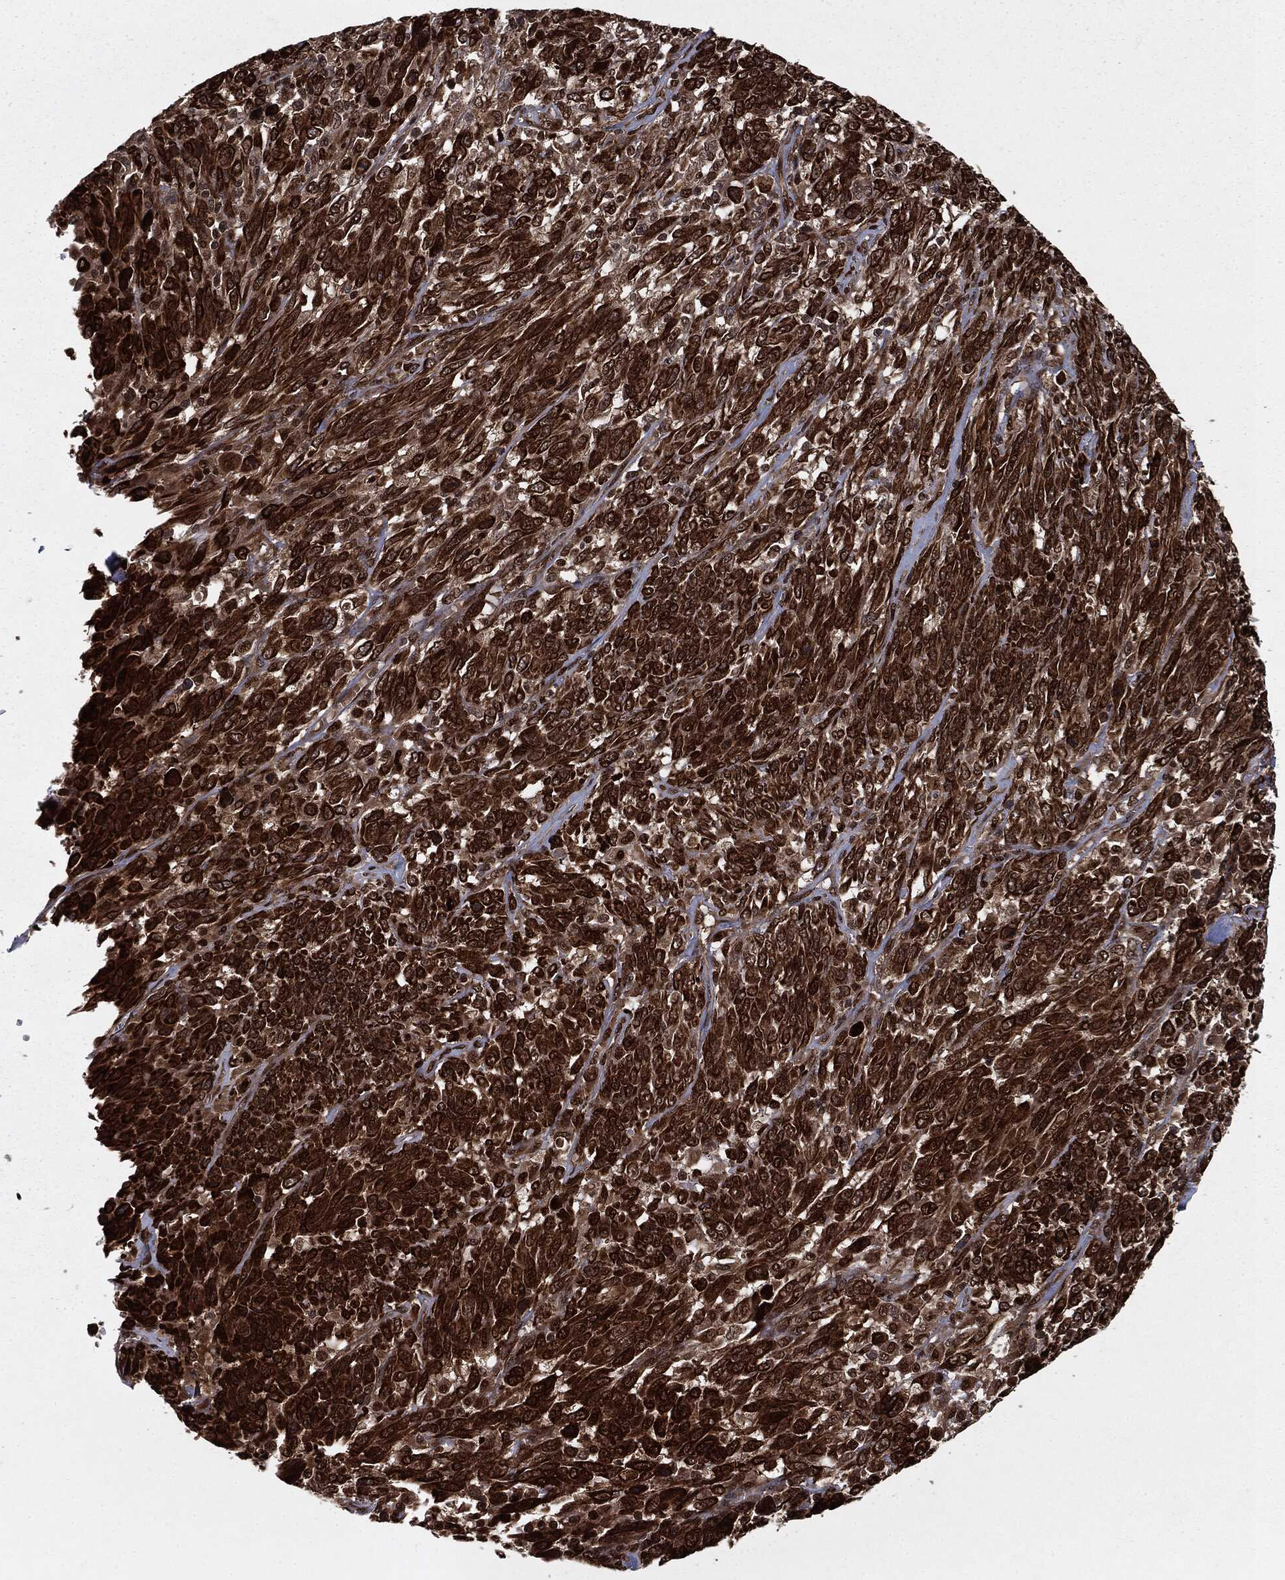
{"staining": {"intensity": "strong", "quantity": ">75%", "location": "cytoplasmic/membranous"}, "tissue": "melanoma", "cell_type": "Tumor cells", "image_type": "cancer", "snomed": [{"axis": "morphology", "description": "Malignant melanoma, NOS"}, {"axis": "topography", "description": "Skin"}], "caption": "Strong cytoplasmic/membranous protein staining is appreciated in approximately >75% of tumor cells in melanoma.", "gene": "RANBP9", "patient": {"sex": "female", "age": 91}}